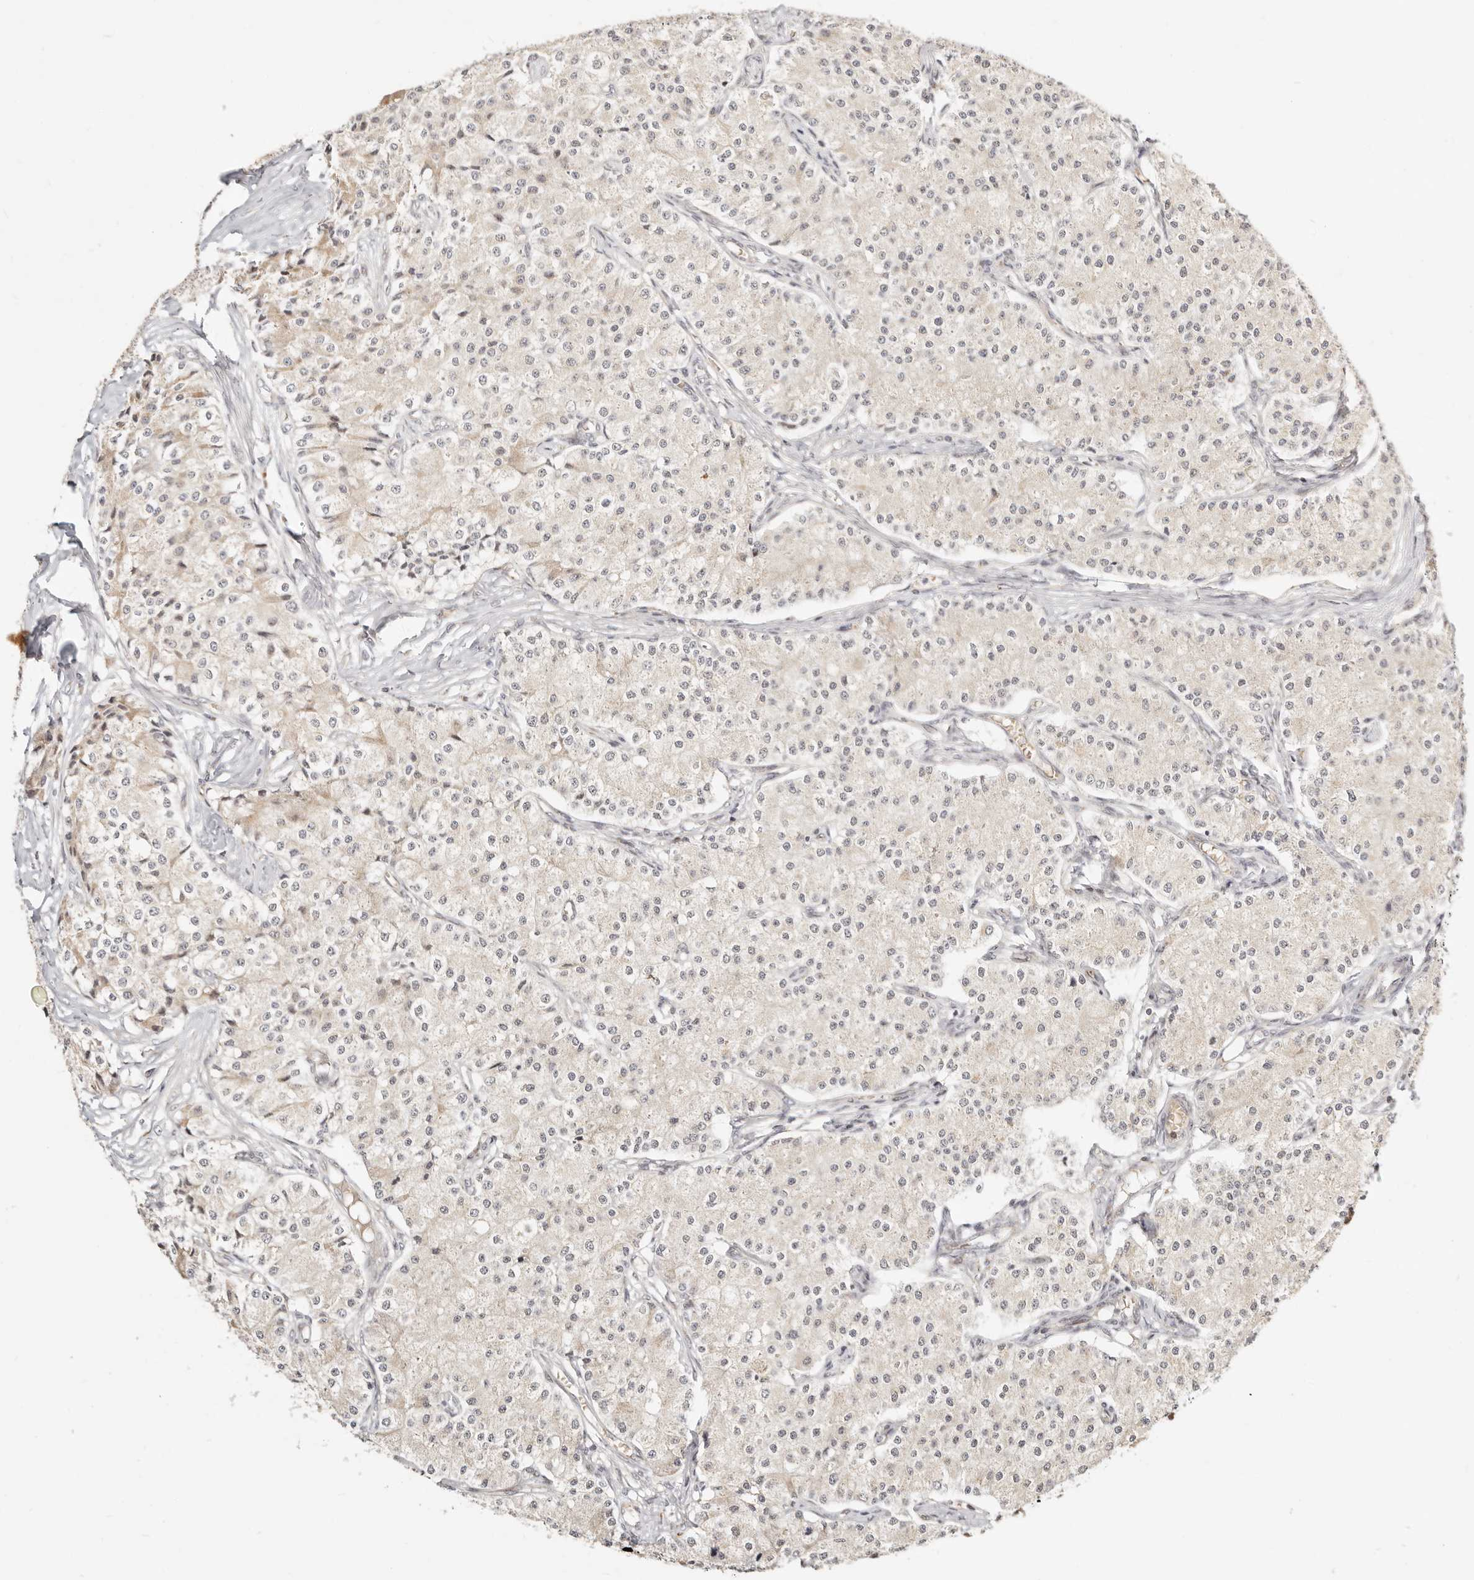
{"staining": {"intensity": "negative", "quantity": "none", "location": "none"}, "tissue": "carcinoid", "cell_type": "Tumor cells", "image_type": "cancer", "snomed": [{"axis": "morphology", "description": "Carcinoid, malignant, NOS"}, {"axis": "topography", "description": "Colon"}], "caption": "This is an IHC image of human malignant carcinoid. There is no positivity in tumor cells.", "gene": "FAM20B", "patient": {"sex": "female", "age": 52}}